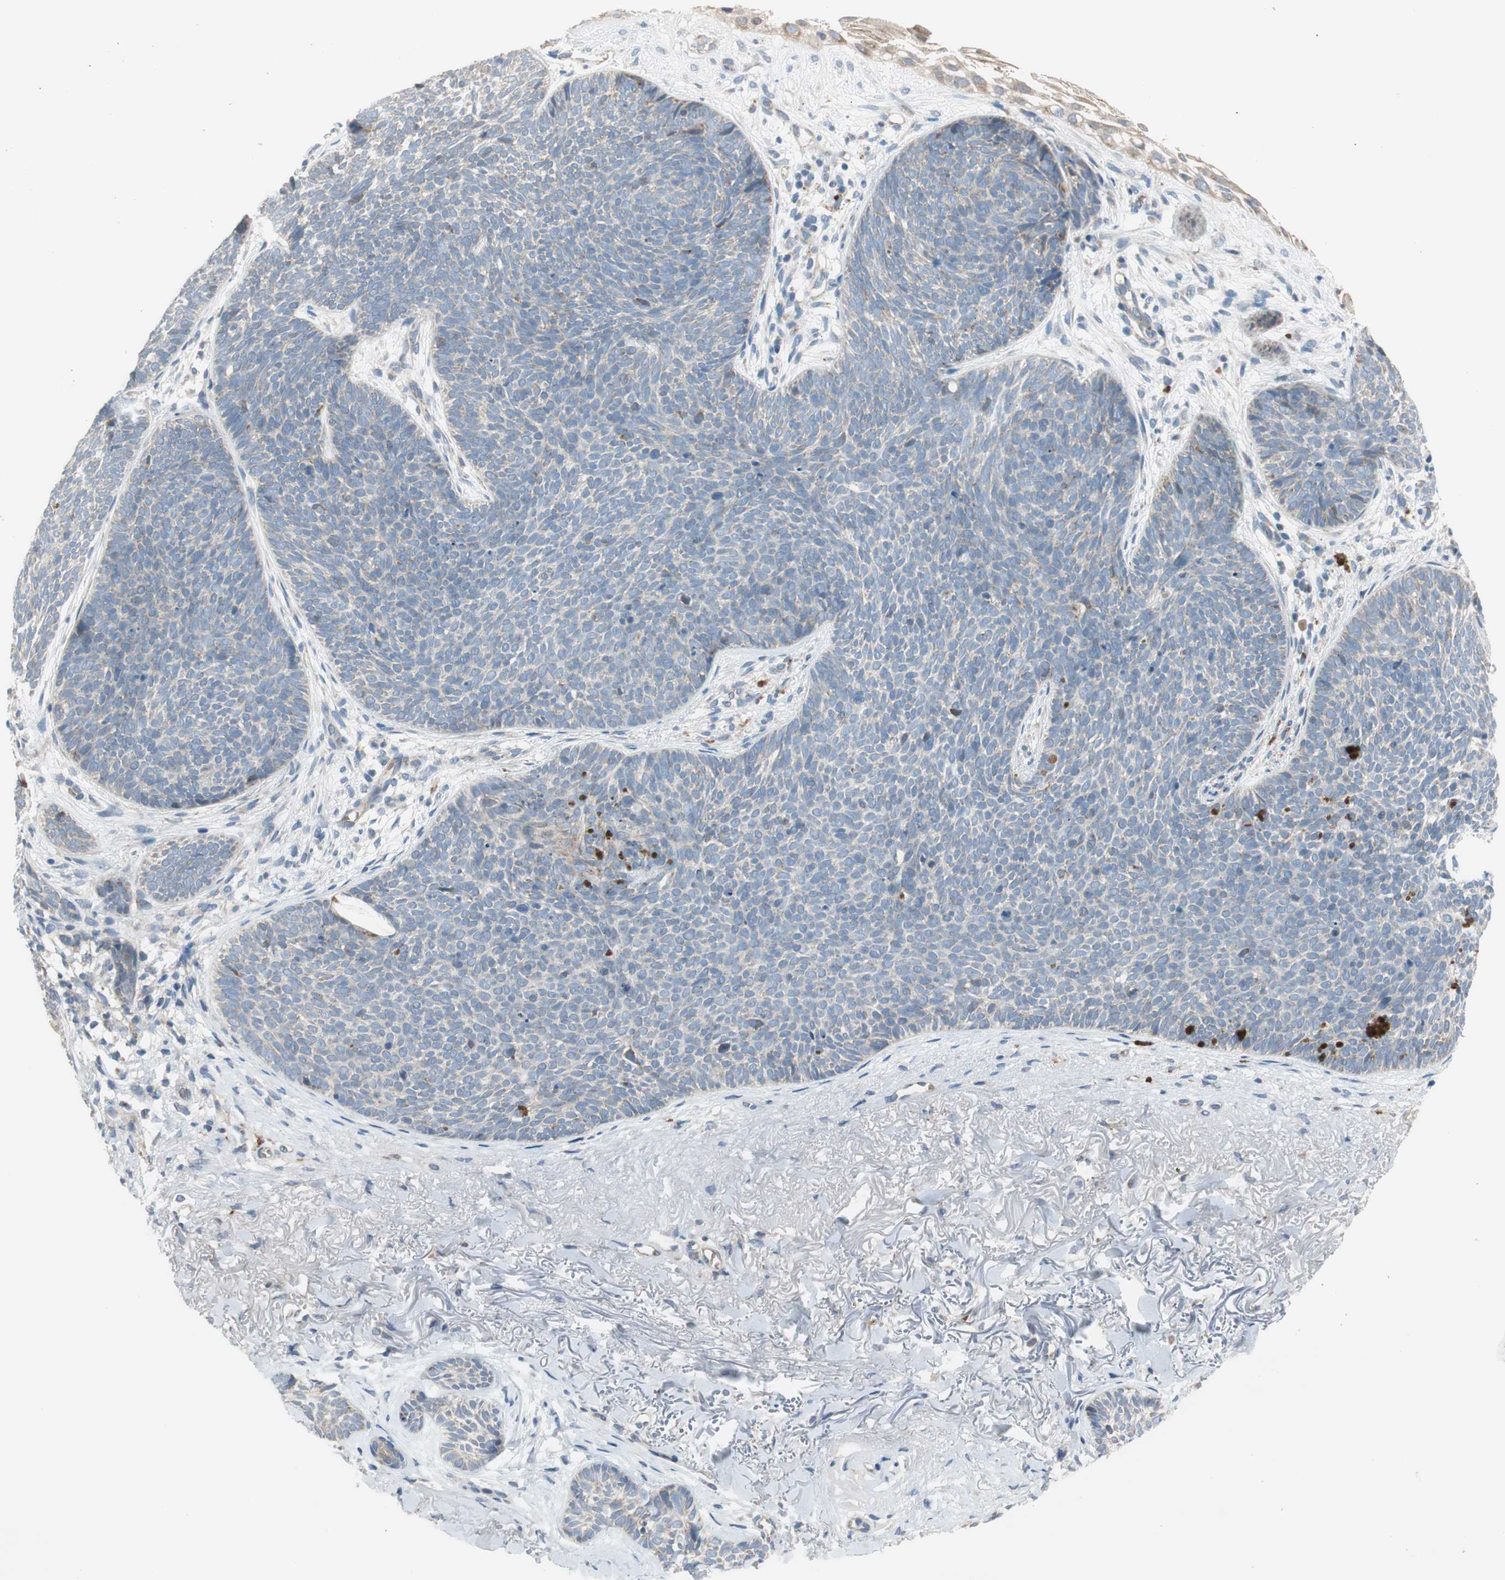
{"staining": {"intensity": "weak", "quantity": "<25%", "location": "cytoplasmic/membranous"}, "tissue": "skin cancer", "cell_type": "Tumor cells", "image_type": "cancer", "snomed": [{"axis": "morphology", "description": "Basal cell carcinoma"}, {"axis": "topography", "description": "Skin"}], "caption": "Basal cell carcinoma (skin) stained for a protein using immunohistochemistry (IHC) displays no positivity tumor cells.", "gene": "GYPC", "patient": {"sex": "female", "age": 70}}